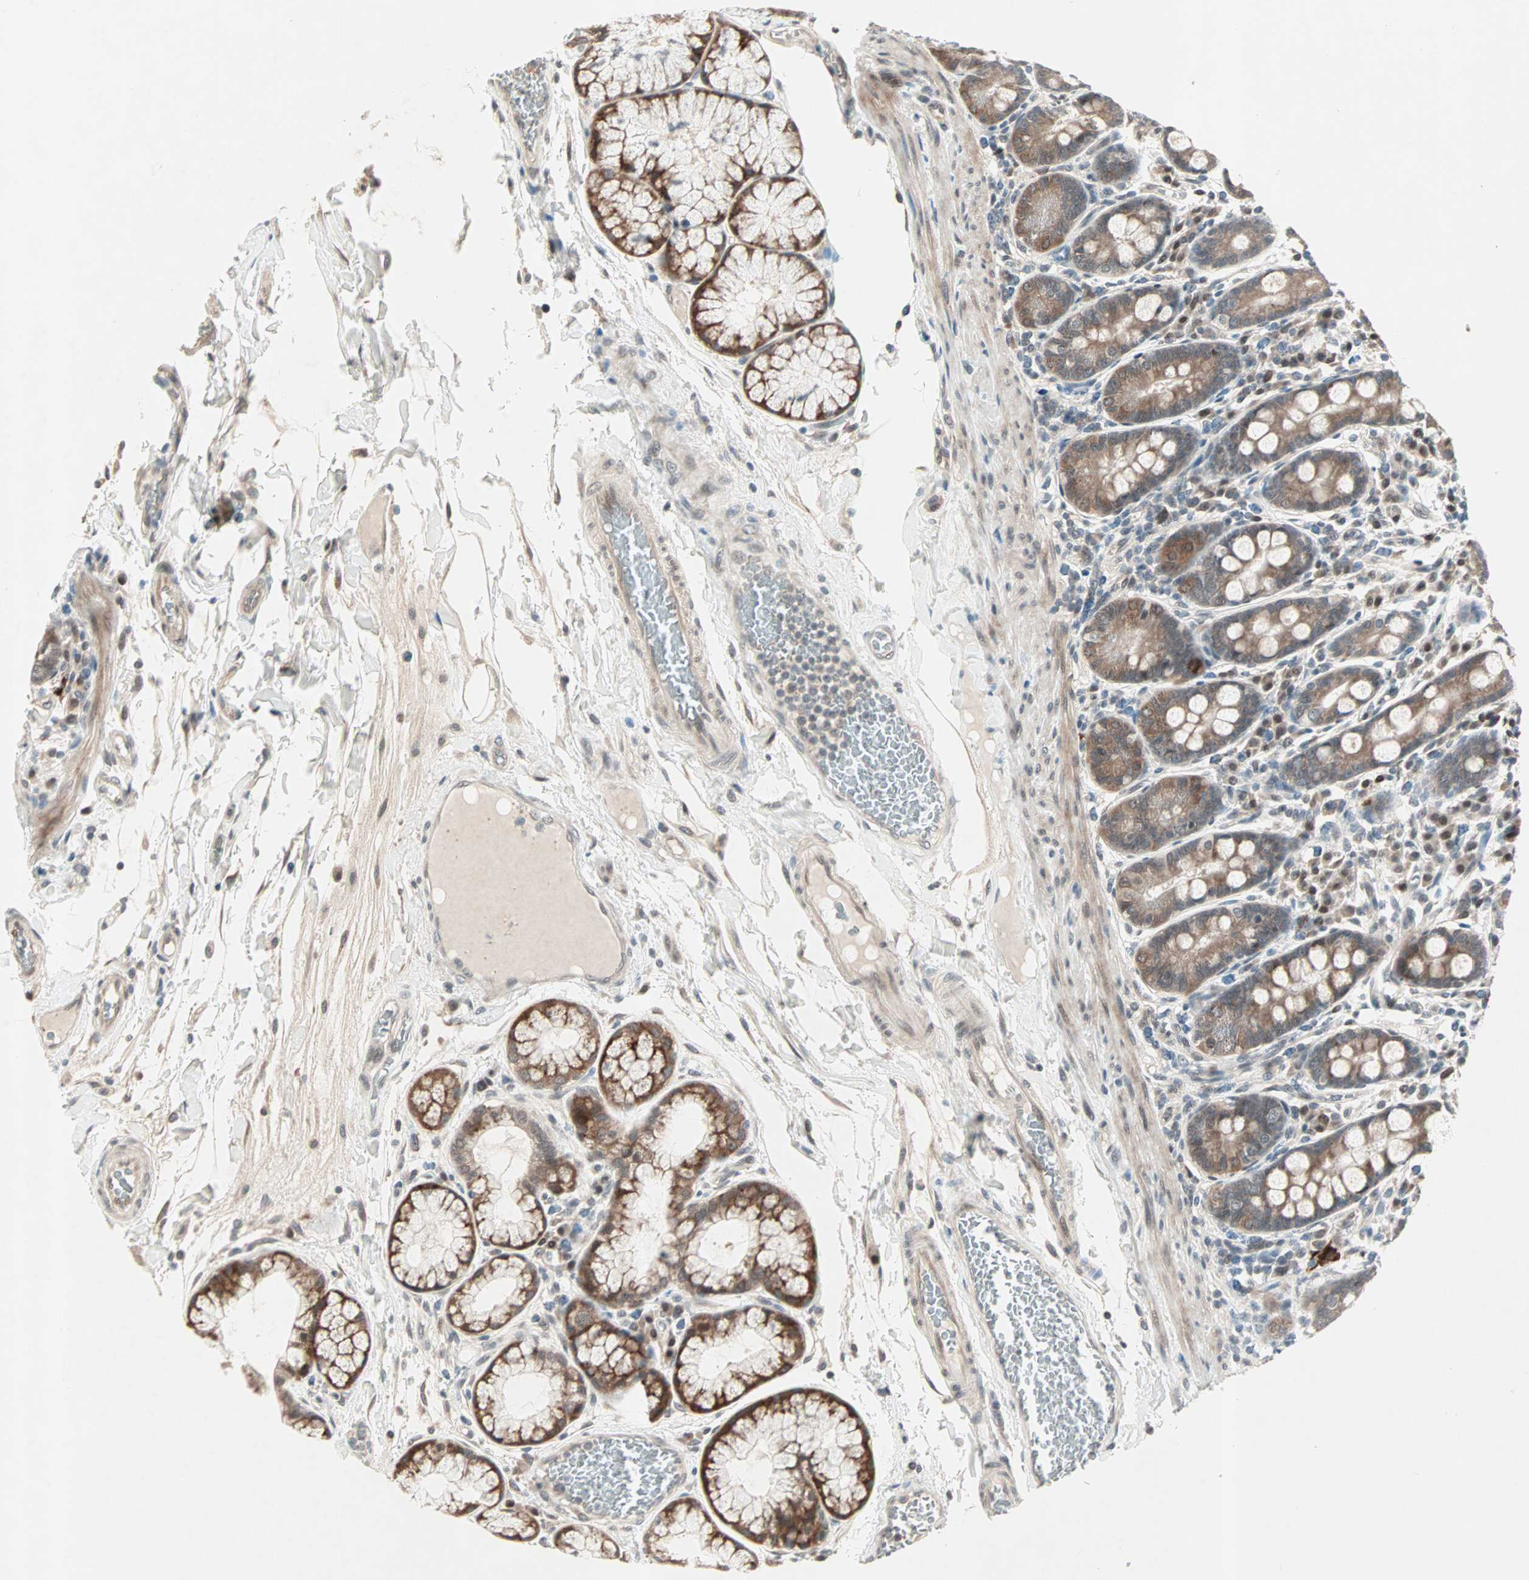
{"staining": {"intensity": "moderate", "quantity": "25%-75%", "location": "cytoplasmic/membranous"}, "tissue": "duodenum", "cell_type": "Glandular cells", "image_type": "normal", "snomed": [{"axis": "morphology", "description": "Normal tissue, NOS"}, {"axis": "topography", "description": "Duodenum"}], "caption": "This is an image of immunohistochemistry staining of benign duodenum, which shows moderate staining in the cytoplasmic/membranous of glandular cells.", "gene": "PGBD1", "patient": {"sex": "male", "age": 50}}